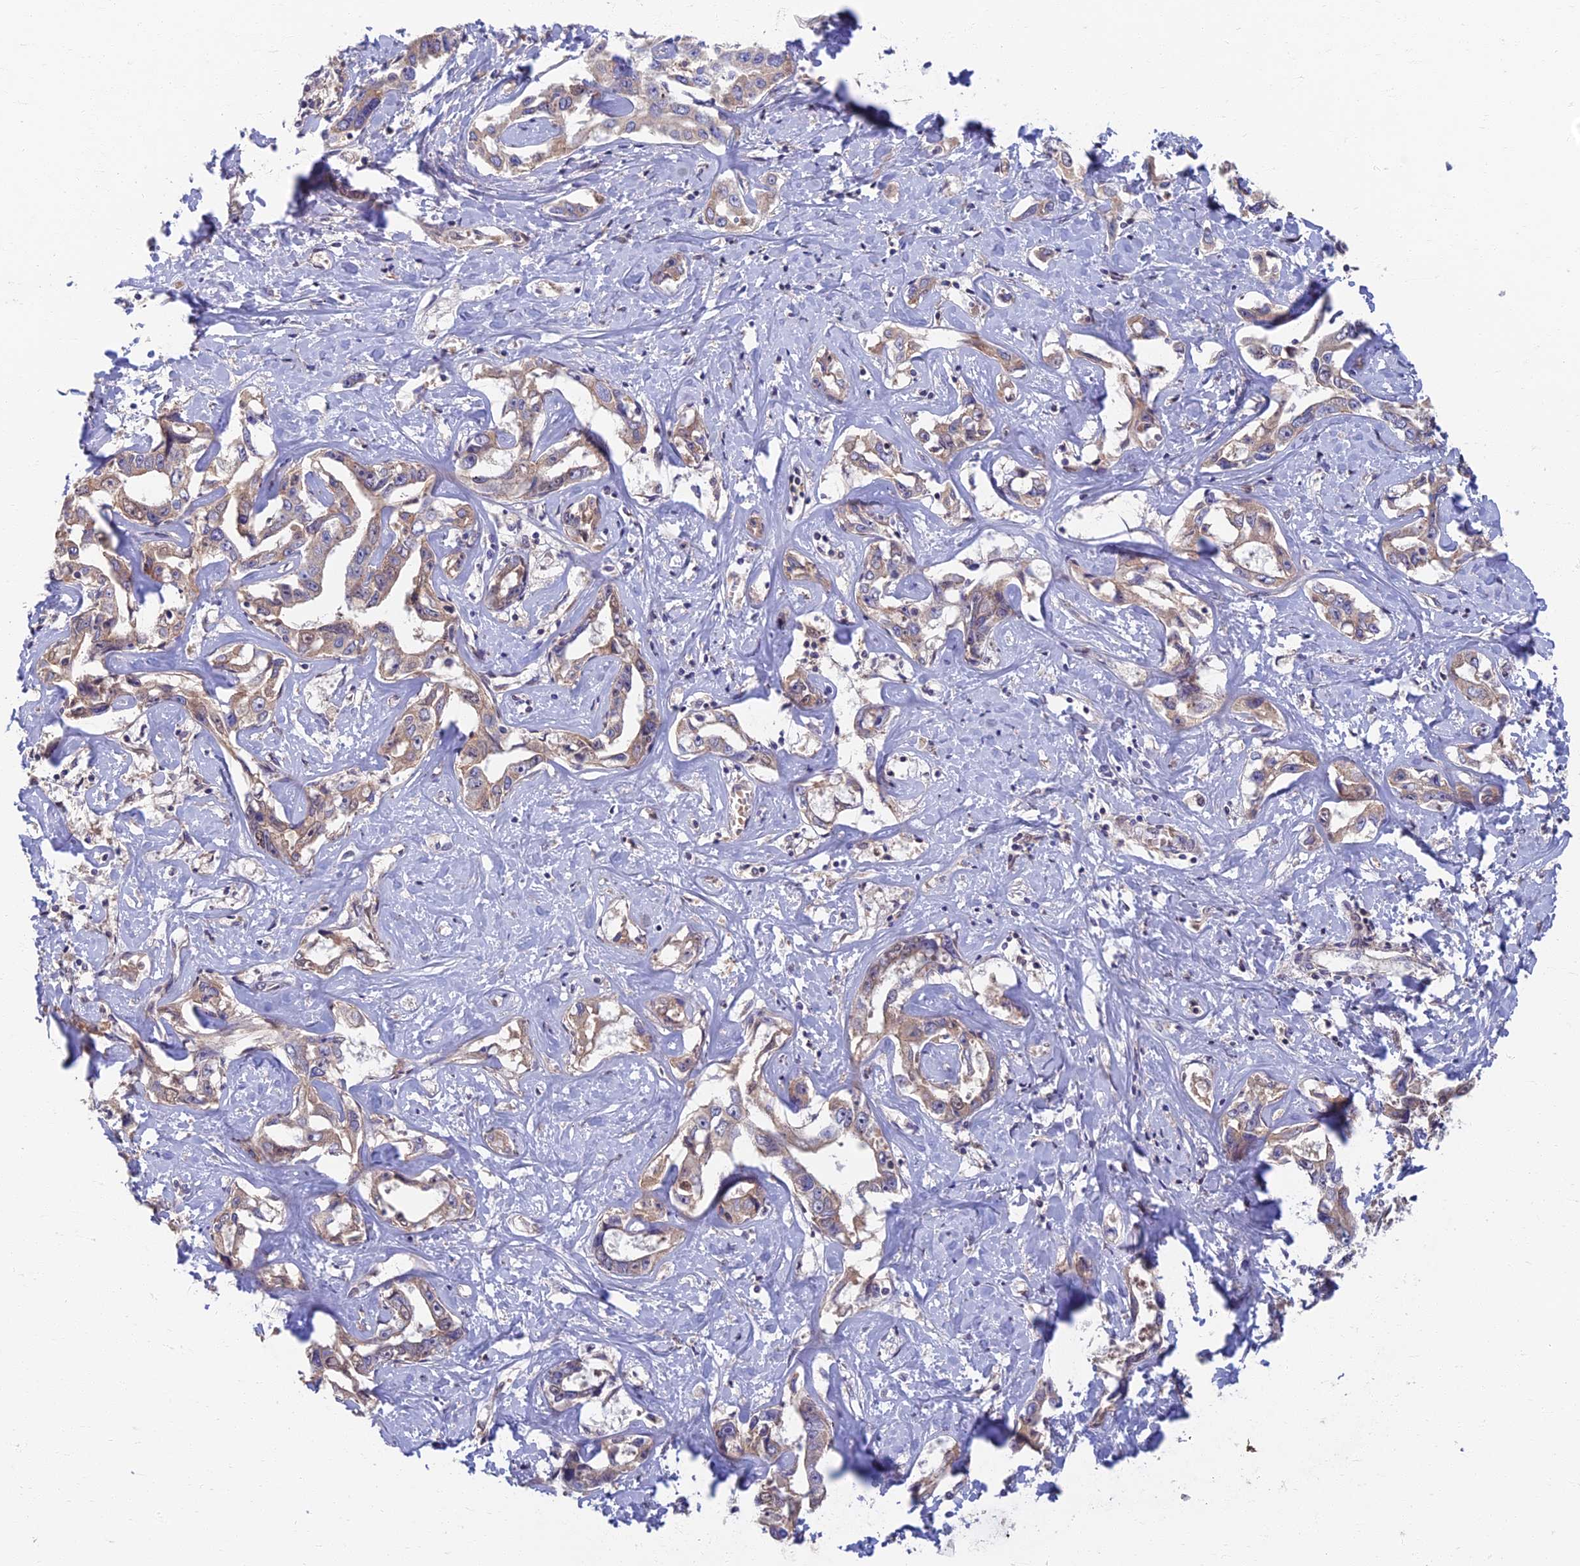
{"staining": {"intensity": "weak", "quantity": ">75%", "location": "cytoplasmic/membranous"}, "tissue": "liver cancer", "cell_type": "Tumor cells", "image_type": "cancer", "snomed": [{"axis": "morphology", "description": "Cholangiocarcinoma"}, {"axis": "topography", "description": "Liver"}], "caption": "Immunohistochemical staining of liver cancer (cholangiocarcinoma) reveals low levels of weak cytoplasmic/membranous protein staining in approximately >75% of tumor cells.", "gene": "SOGA1", "patient": {"sex": "male", "age": 59}}